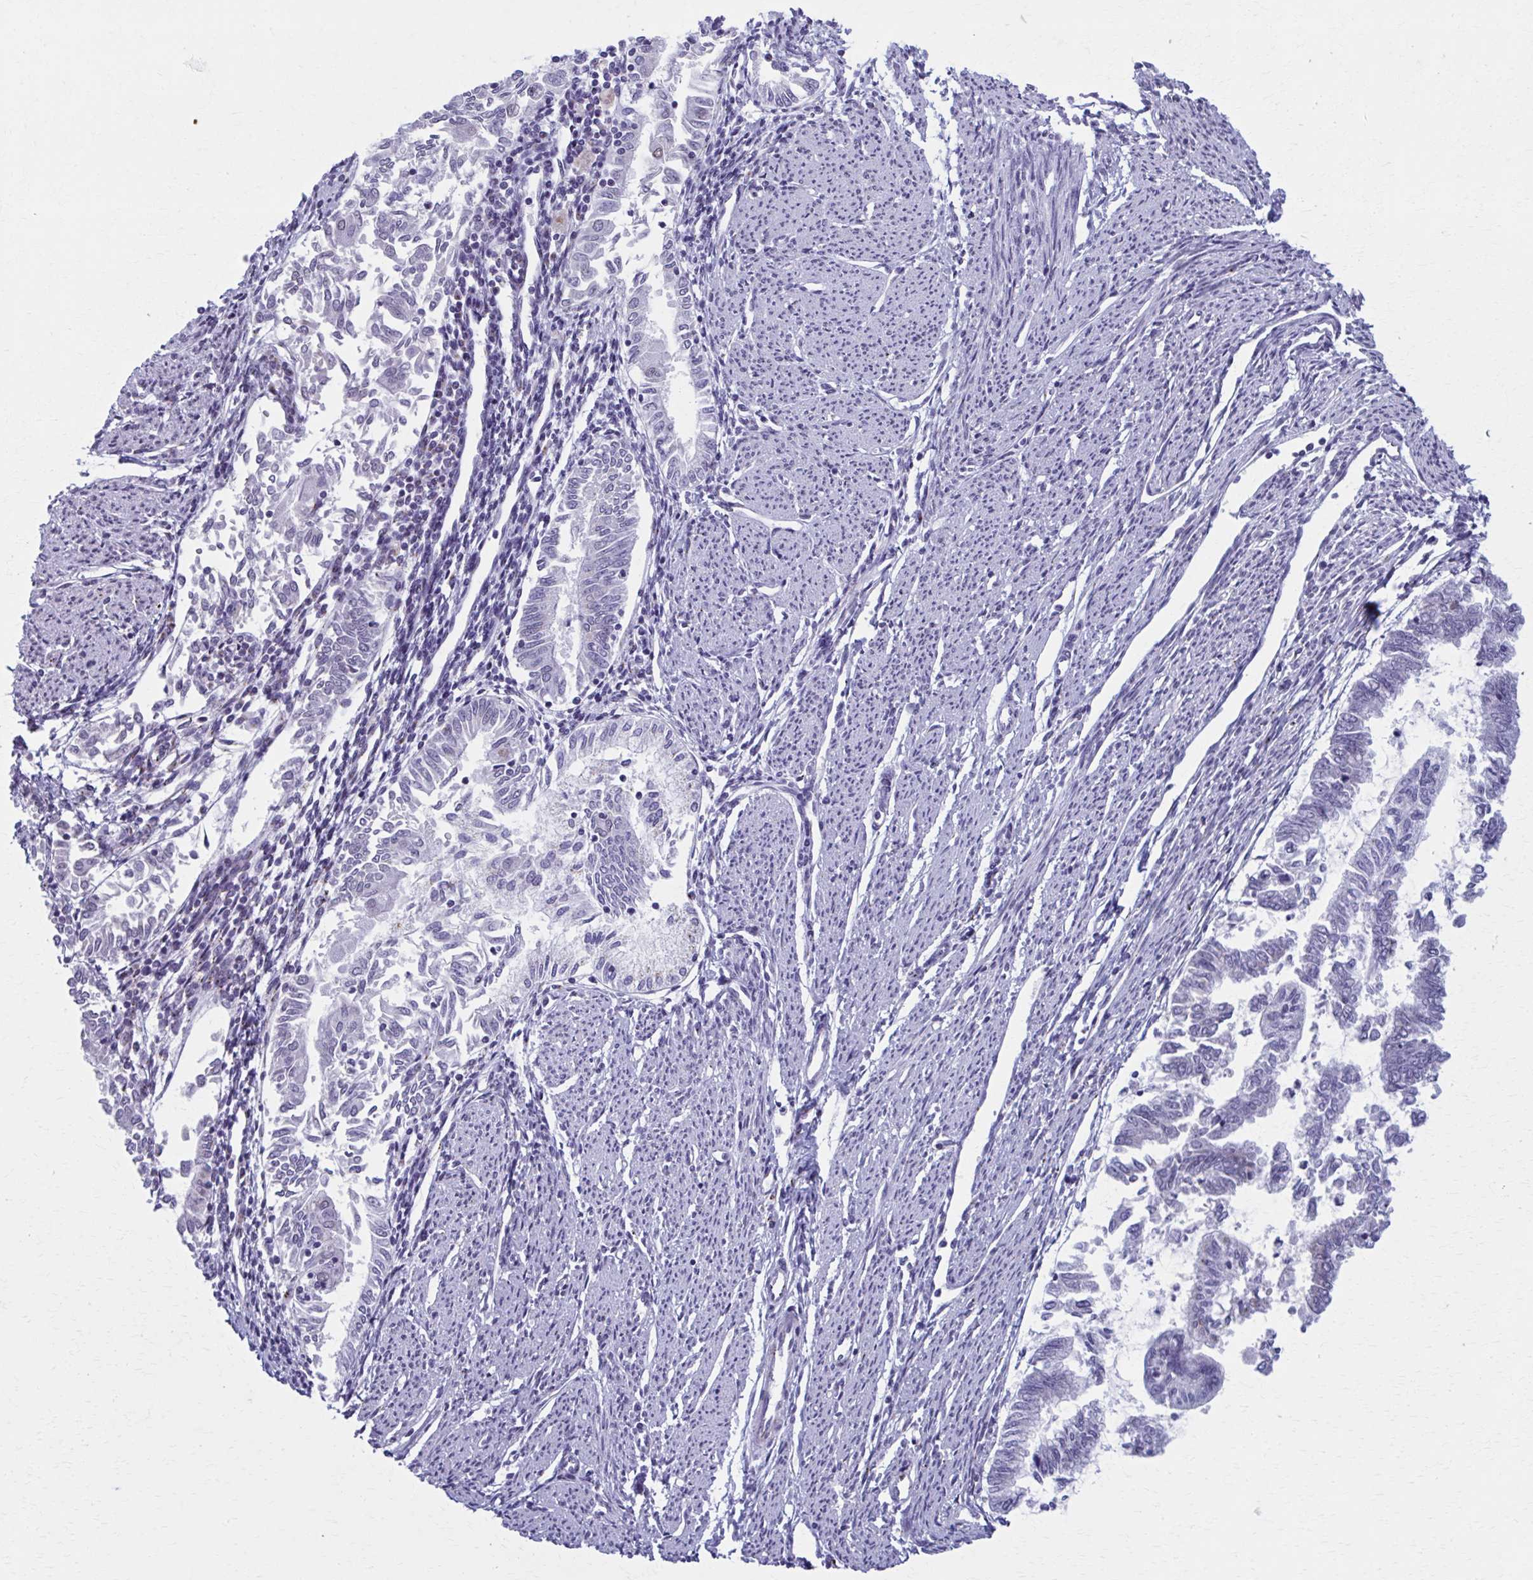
{"staining": {"intensity": "negative", "quantity": "none", "location": "none"}, "tissue": "endometrial cancer", "cell_type": "Tumor cells", "image_type": "cancer", "snomed": [{"axis": "morphology", "description": "Adenocarcinoma, NOS"}, {"axis": "topography", "description": "Endometrium"}], "caption": "An immunohistochemistry micrograph of endometrial adenocarcinoma is shown. There is no staining in tumor cells of endometrial adenocarcinoma.", "gene": "ZNF682", "patient": {"sex": "female", "age": 79}}